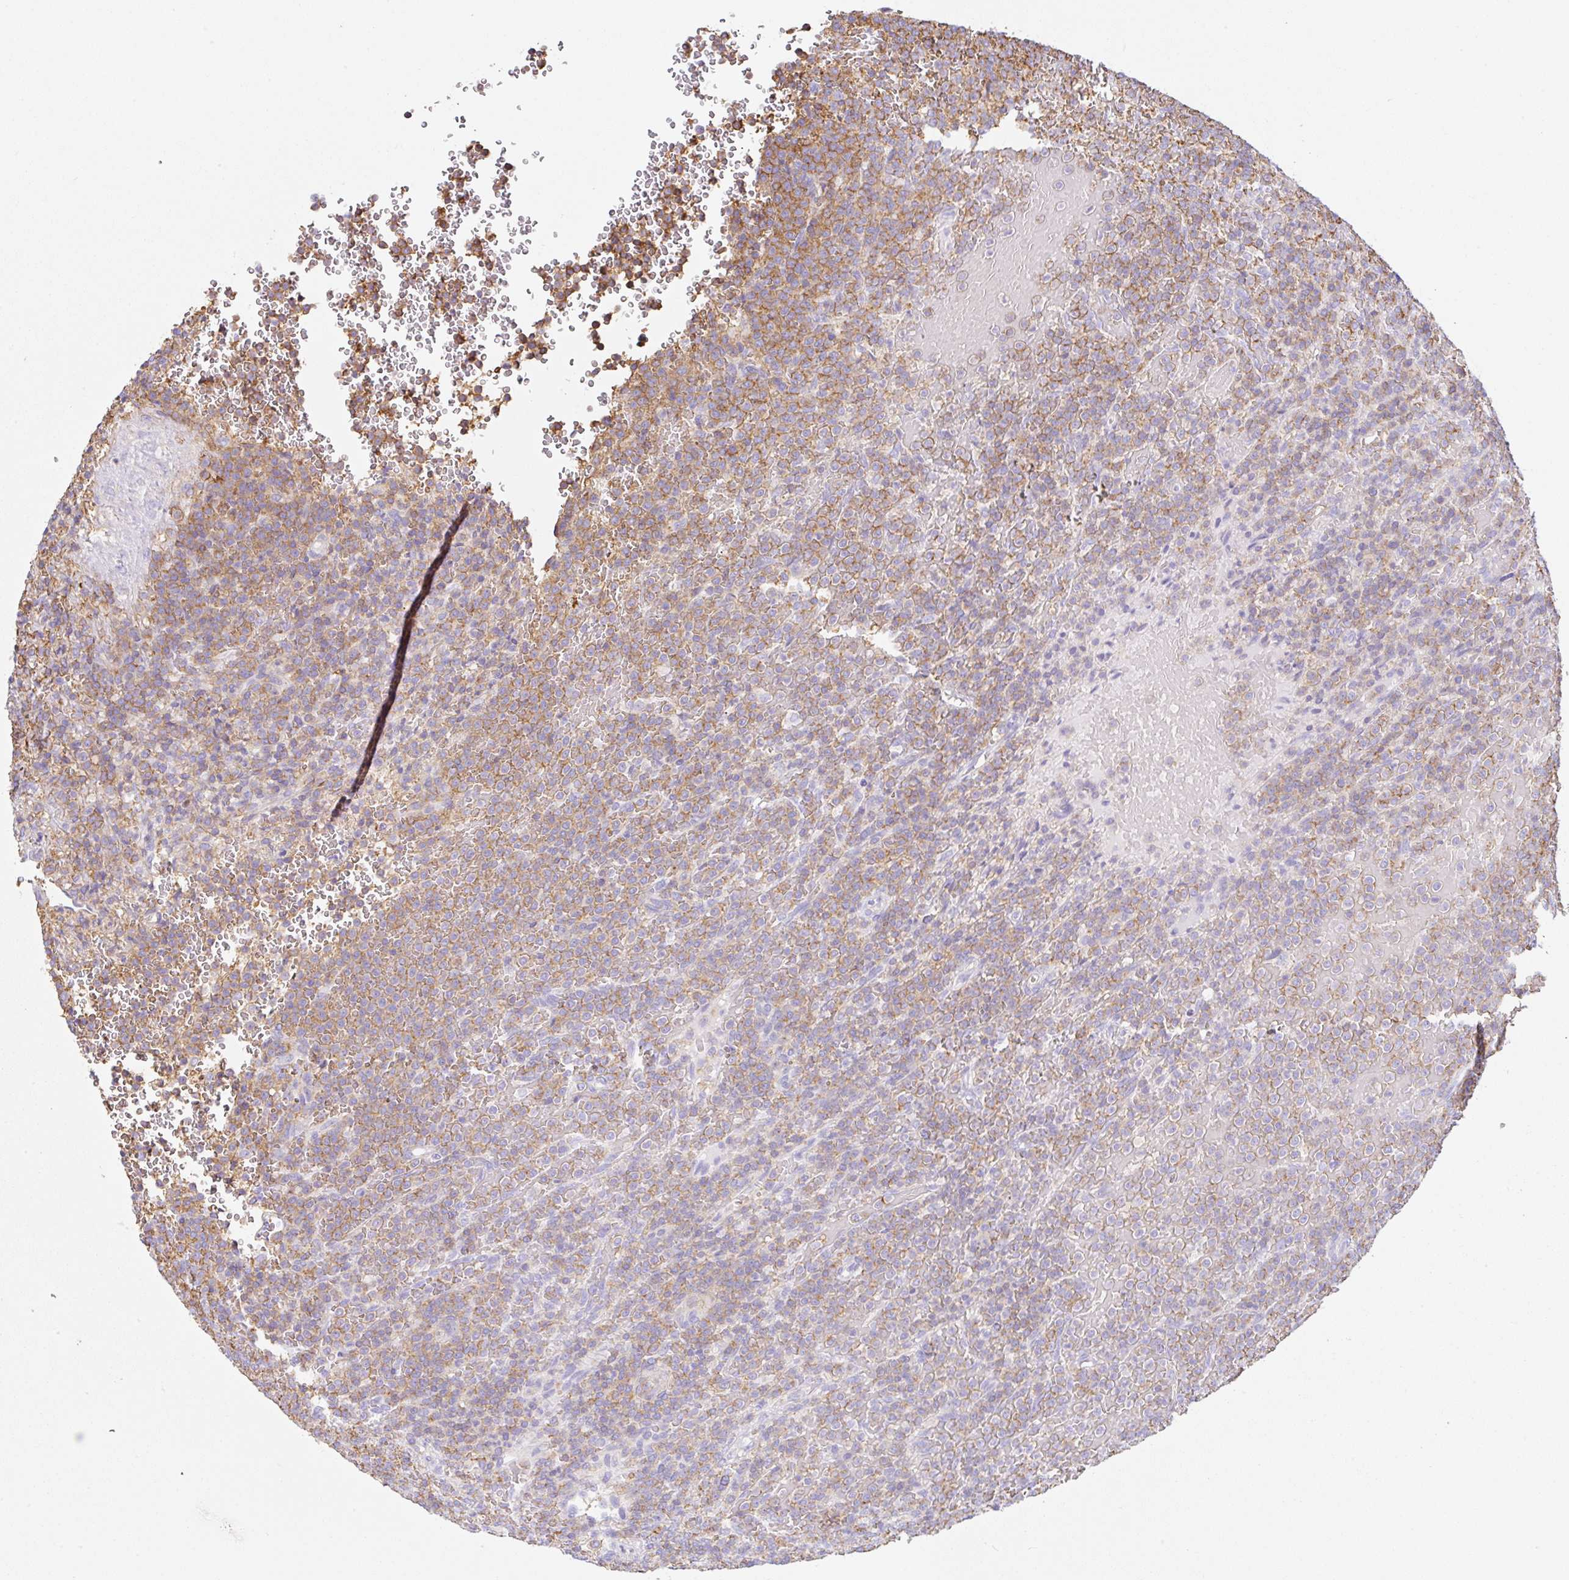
{"staining": {"intensity": "moderate", "quantity": ">75%", "location": "cytoplasmic/membranous"}, "tissue": "lymphoma", "cell_type": "Tumor cells", "image_type": "cancer", "snomed": [{"axis": "morphology", "description": "Malignant lymphoma, non-Hodgkin's type, Low grade"}, {"axis": "topography", "description": "Spleen"}], "caption": "The histopathology image shows a brown stain indicating the presence of a protein in the cytoplasmic/membranous of tumor cells in lymphoma.", "gene": "MTTP", "patient": {"sex": "male", "age": 60}}